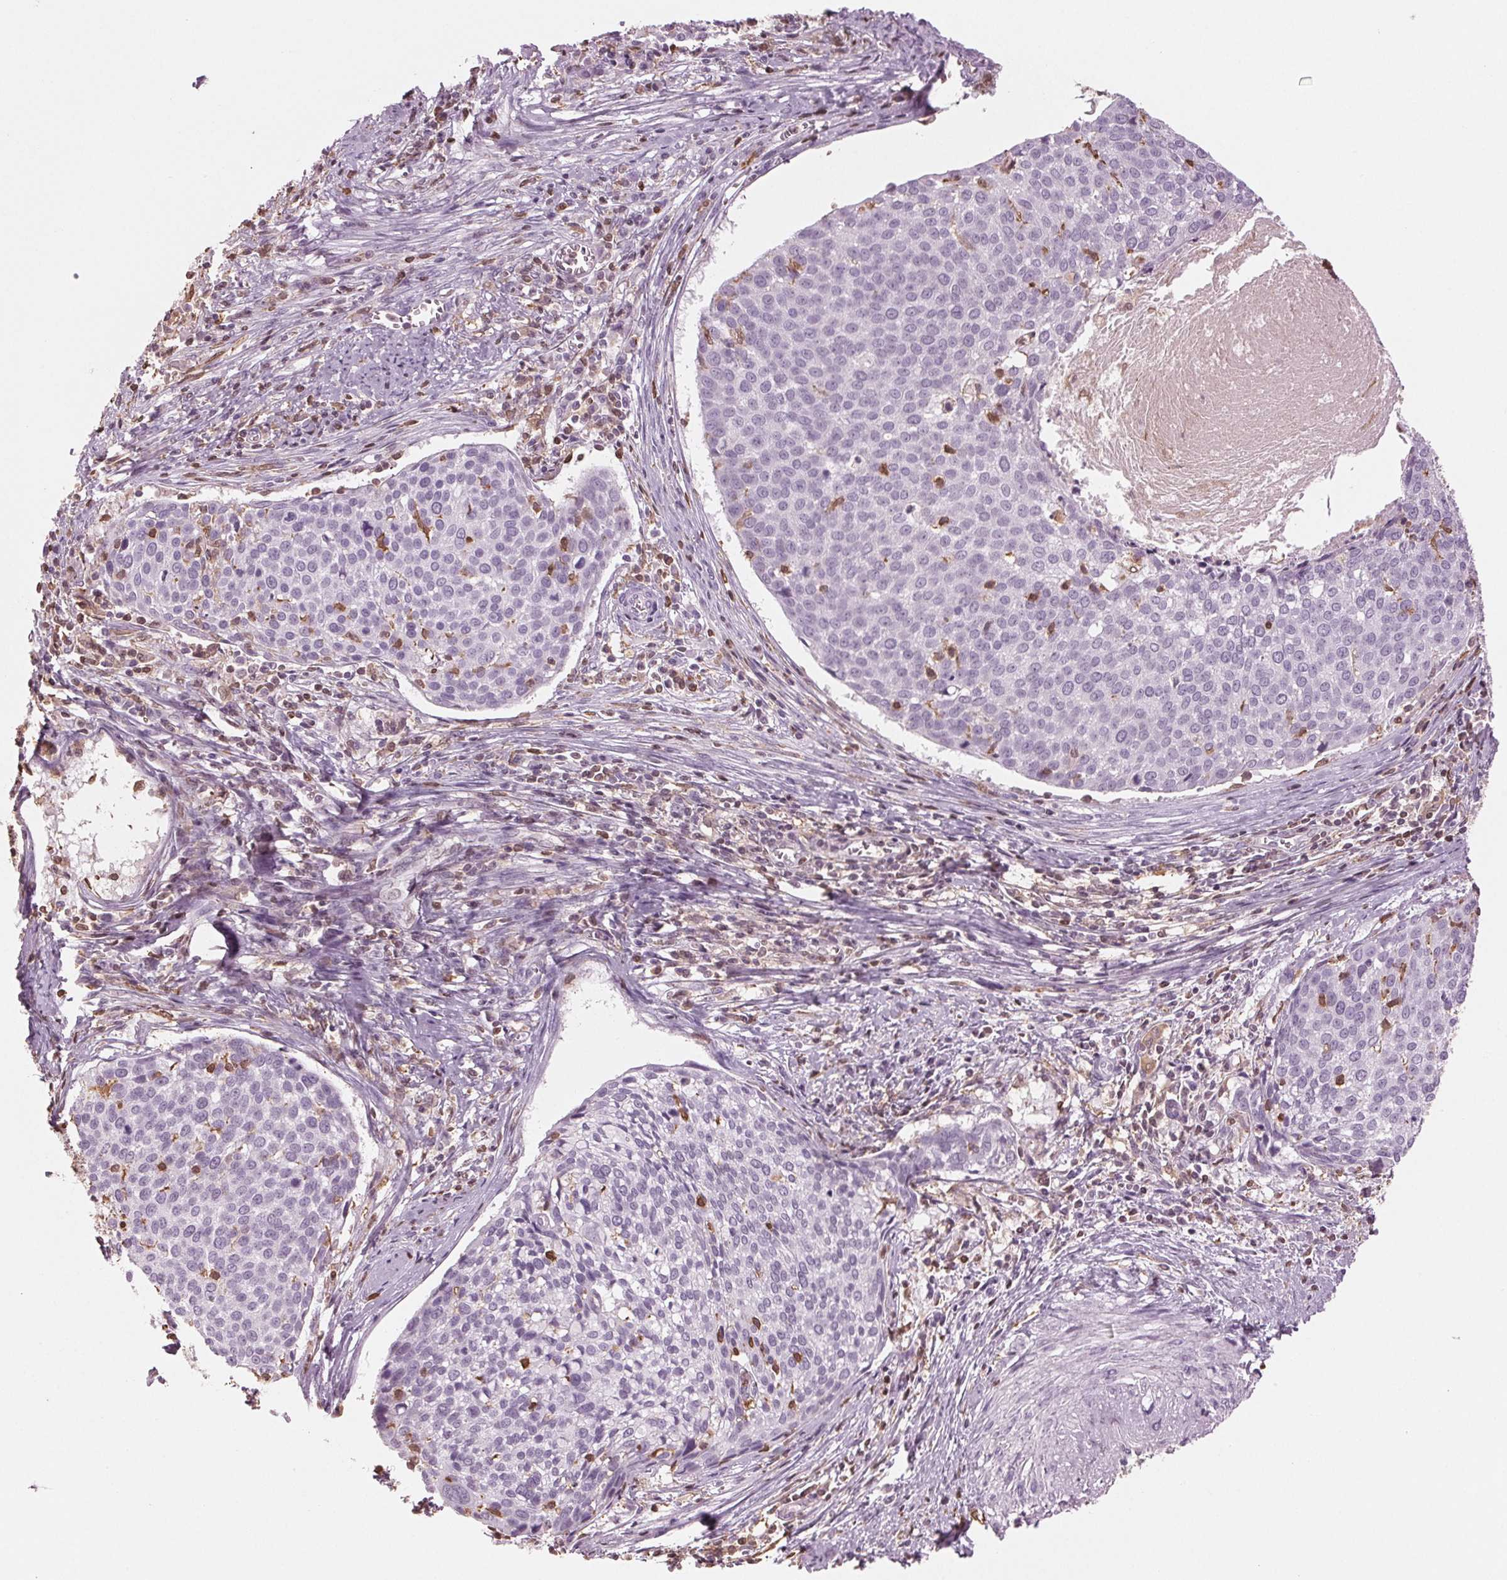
{"staining": {"intensity": "negative", "quantity": "none", "location": "none"}, "tissue": "cervical cancer", "cell_type": "Tumor cells", "image_type": "cancer", "snomed": [{"axis": "morphology", "description": "Squamous cell carcinoma, NOS"}, {"axis": "topography", "description": "Cervix"}], "caption": "There is no significant staining in tumor cells of squamous cell carcinoma (cervical). (DAB immunohistochemistry (IHC) visualized using brightfield microscopy, high magnification).", "gene": "BTLA", "patient": {"sex": "female", "age": 39}}